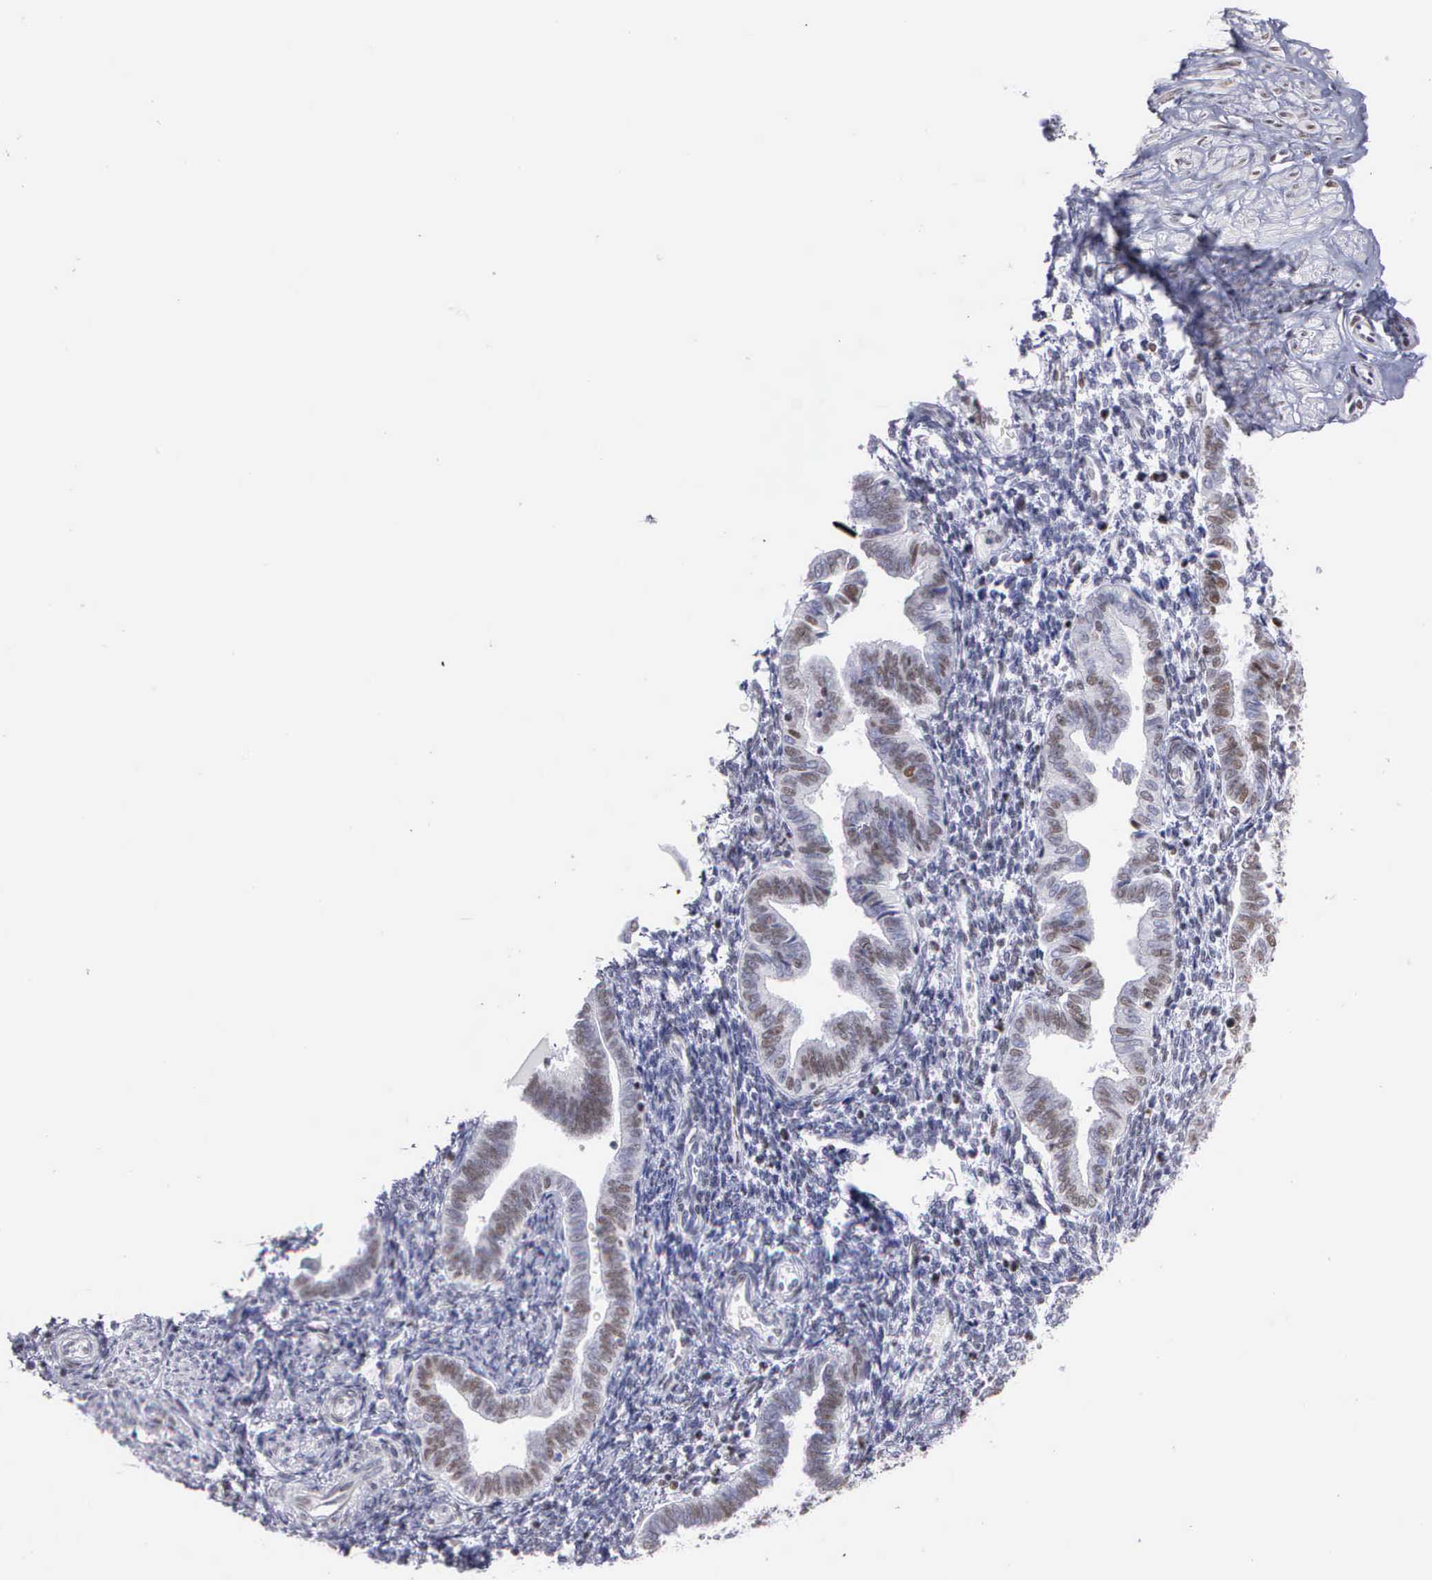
{"staining": {"intensity": "moderate", "quantity": "25%-75%", "location": "nuclear"}, "tissue": "endometrium", "cell_type": "Cells in endometrial stroma", "image_type": "normal", "snomed": [{"axis": "morphology", "description": "Normal tissue, NOS"}, {"axis": "topography", "description": "Endometrium"}], "caption": "Protein expression analysis of unremarkable human endometrium reveals moderate nuclear expression in approximately 25%-75% of cells in endometrial stroma. (DAB (3,3'-diaminobenzidine) = brown stain, brightfield microscopy at high magnification).", "gene": "CSTF2", "patient": {"sex": "female", "age": 36}}